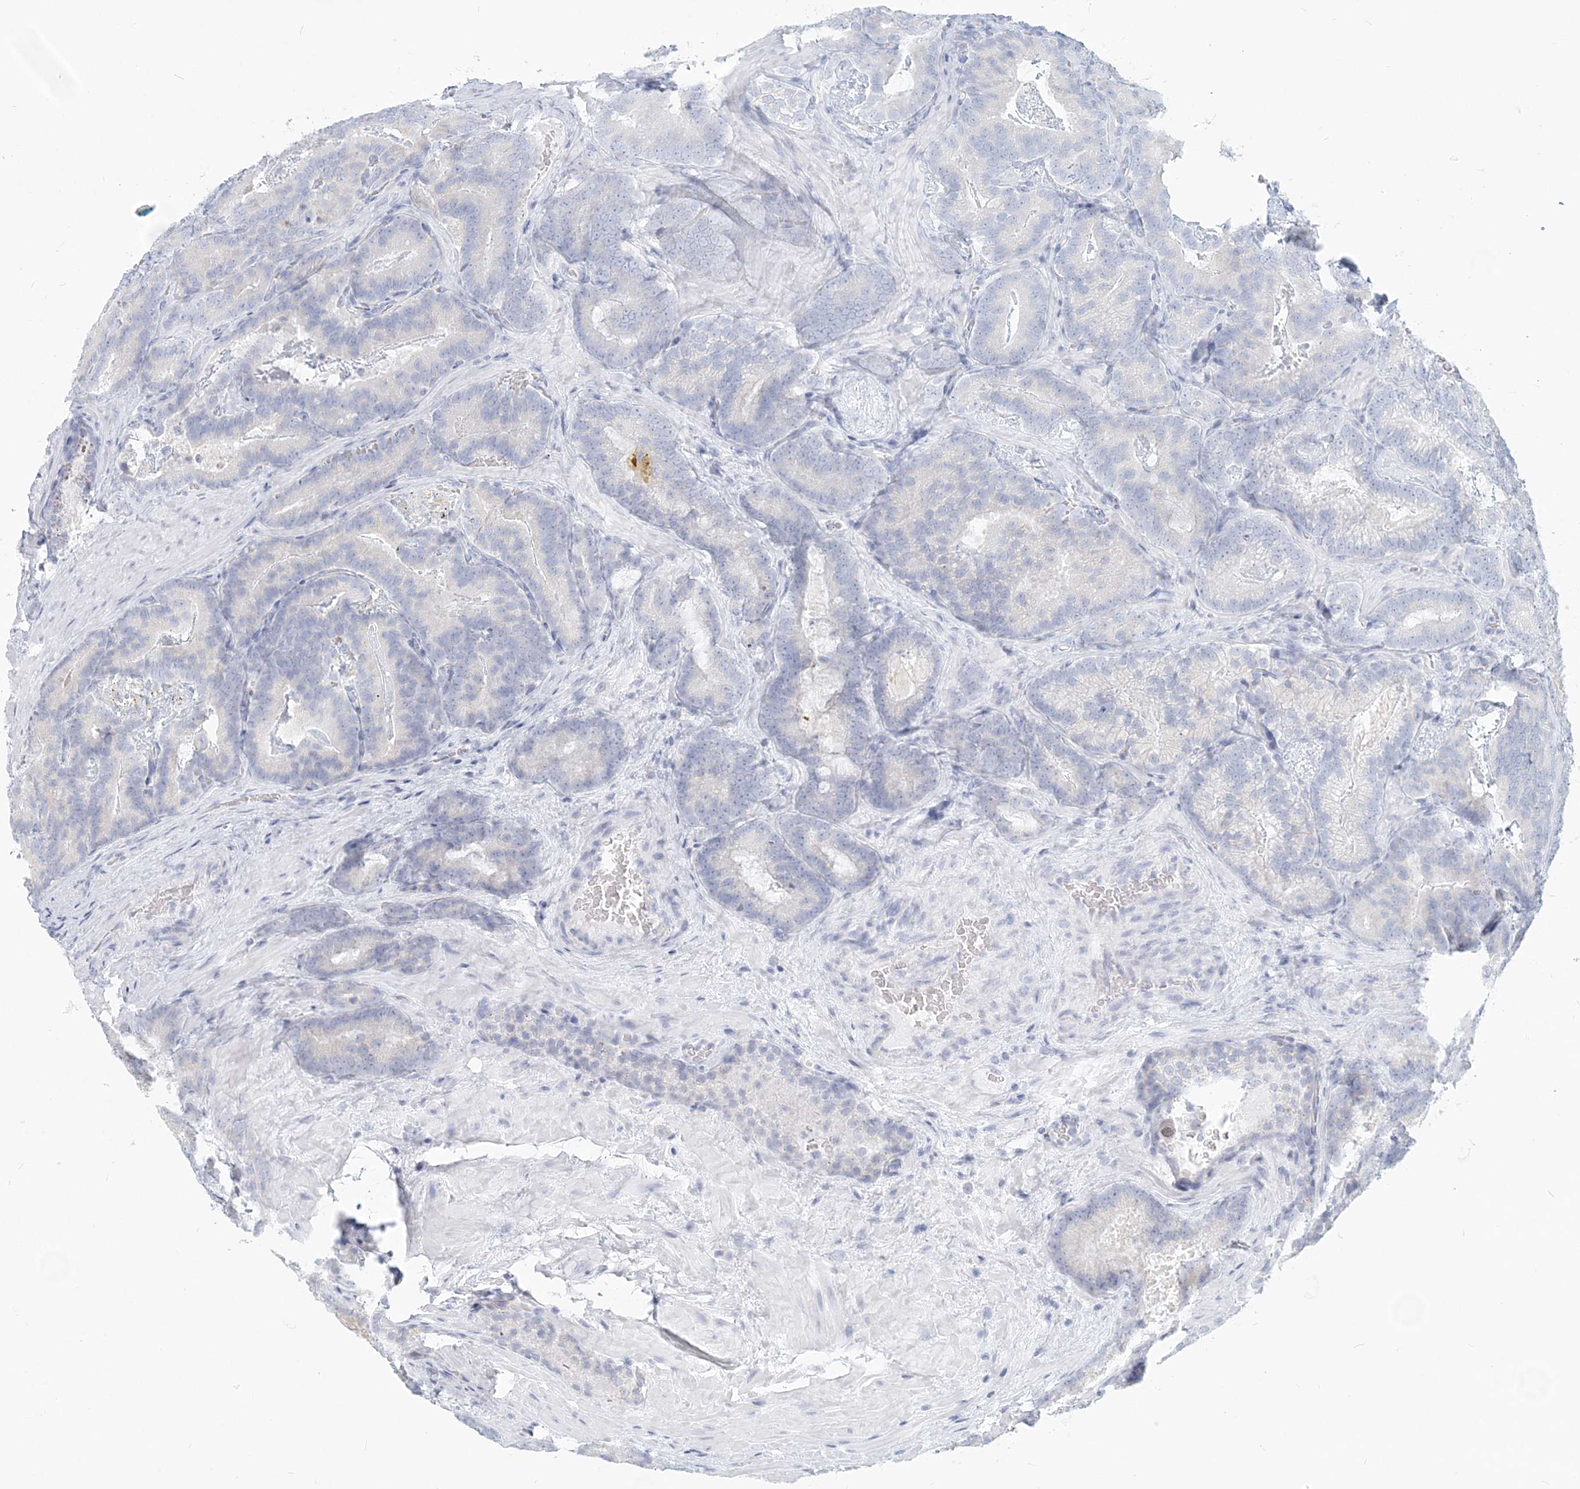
{"staining": {"intensity": "negative", "quantity": "none", "location": "none"}, "tissue": "prostate cancer", "cell_type": "Tumor cells", "image_type": "cancer", "snomed": [{"axis": "morphology", "description": "Adenocarcinoma, High grade"}, {"axis": "topography", "description": "Prostate"}], "caption": "IHC image of prostate cancer stained for a protein (brown), which reveals no expression in tumor cells. The staining is performed using DAB (3,3'-diaminobenzidine) brown chromogen with nuclei counter-stained in using hematoxylin.", "gene": "CSN1S1", "patient": {"sex": "male", "age": 66}}